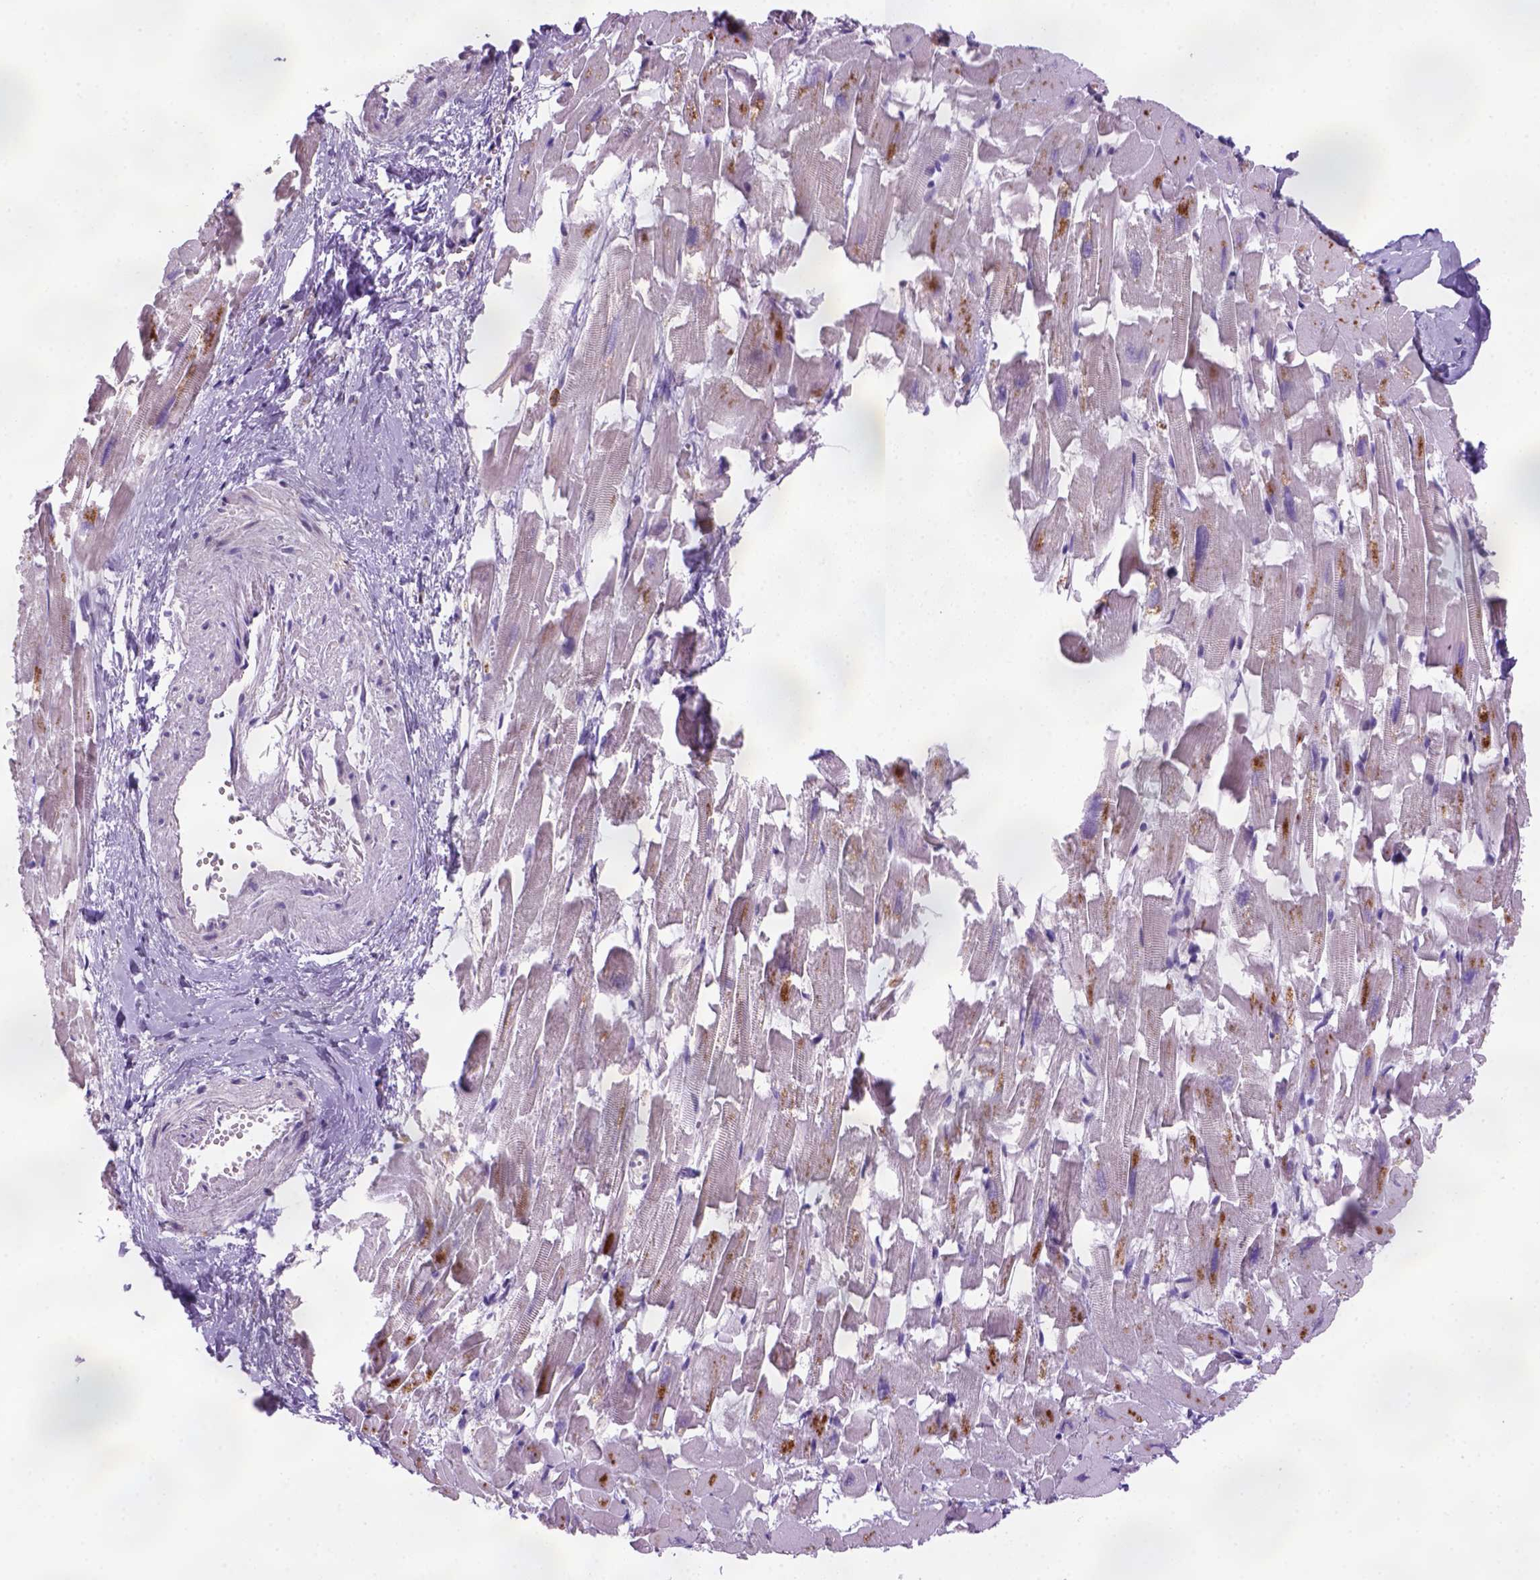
{"staining": {"intensity": "negative", "quantity": "none", "location": "none"}, "tissue": "heart muscle", "cell_type": "Cardiomyocytes", "image_type": "normal", "snomed": [{"axis": "morphology", "description": "Normal tissue, NOS"}, {"axis": "topography", "description": "Heart"}], "caption": "Histopathology image shows no significant protein staining in cardiomyocytes of benign heart muscle. (Brightfield microscopy of DAB immunohistochemistry at high magnification).", "gene": "CD14", "patient": {"sex": "female", "age": 64}}